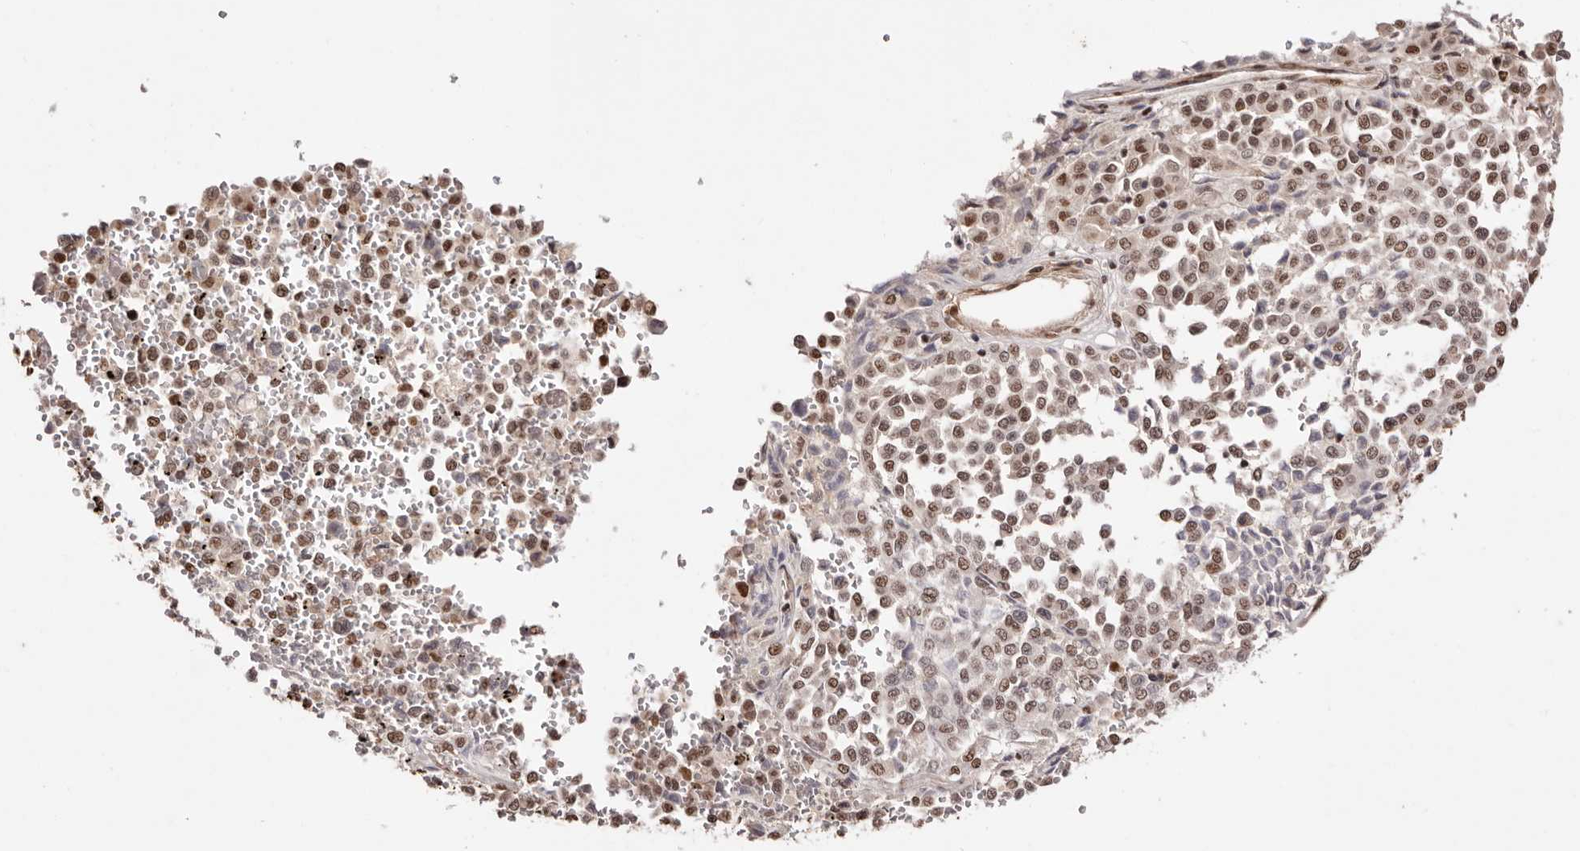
{"staining": {"intensity": "moderate", "quantity": ">75%", "location": "nuclear"}, "tissue": "melanoma", "cell_type": "Tumor cells", "image_type": "cancer", "snomed": [{"axis": "morphology", "description": "Malignant melanoma, Metastatic site"}, {"axis": "topography", "description": "Pancreas"}], "caption": "Protein expression analysis of human melanoma reveals moderate nuclear positivity in about >75% of tumor cells.", "gene": "BICRAL", "patient": {"sex": "female", "age": 30}}